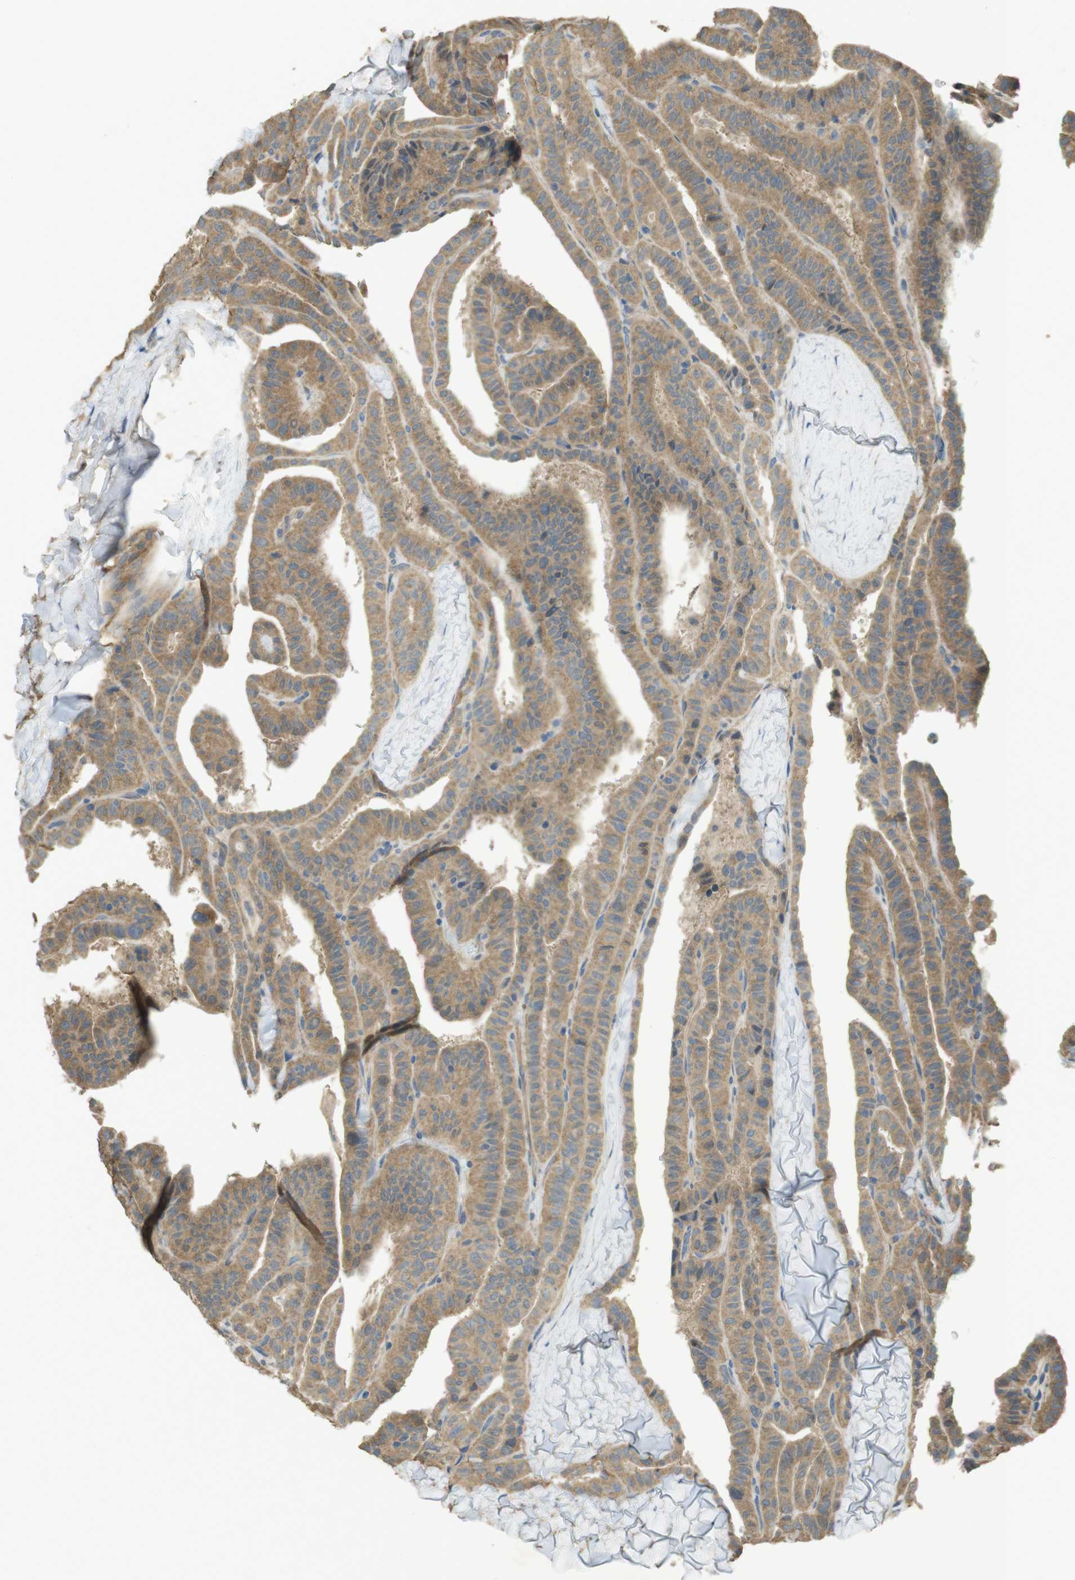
{"staining": {"intensity": "weak", "quantity": ">75%", "location": "nuclear"}, "tissue": "thyroid cancer", "cell_type": "Tumor cells", "image_type": "cancer", "snomed": [{"axis": "morphology", "description": "Papillary adenocarcinoma, NOS"}, {"axis": "topography", "description": "Thyroid gland"}], "caption": "Protein expression by IHC shows weak nuclear positivity in about >75% of tumor cells in thyroid papillary adenocarcinoma.", "gene": "ZDHHC20", "patient": {"sex": "male", "age": 77}}